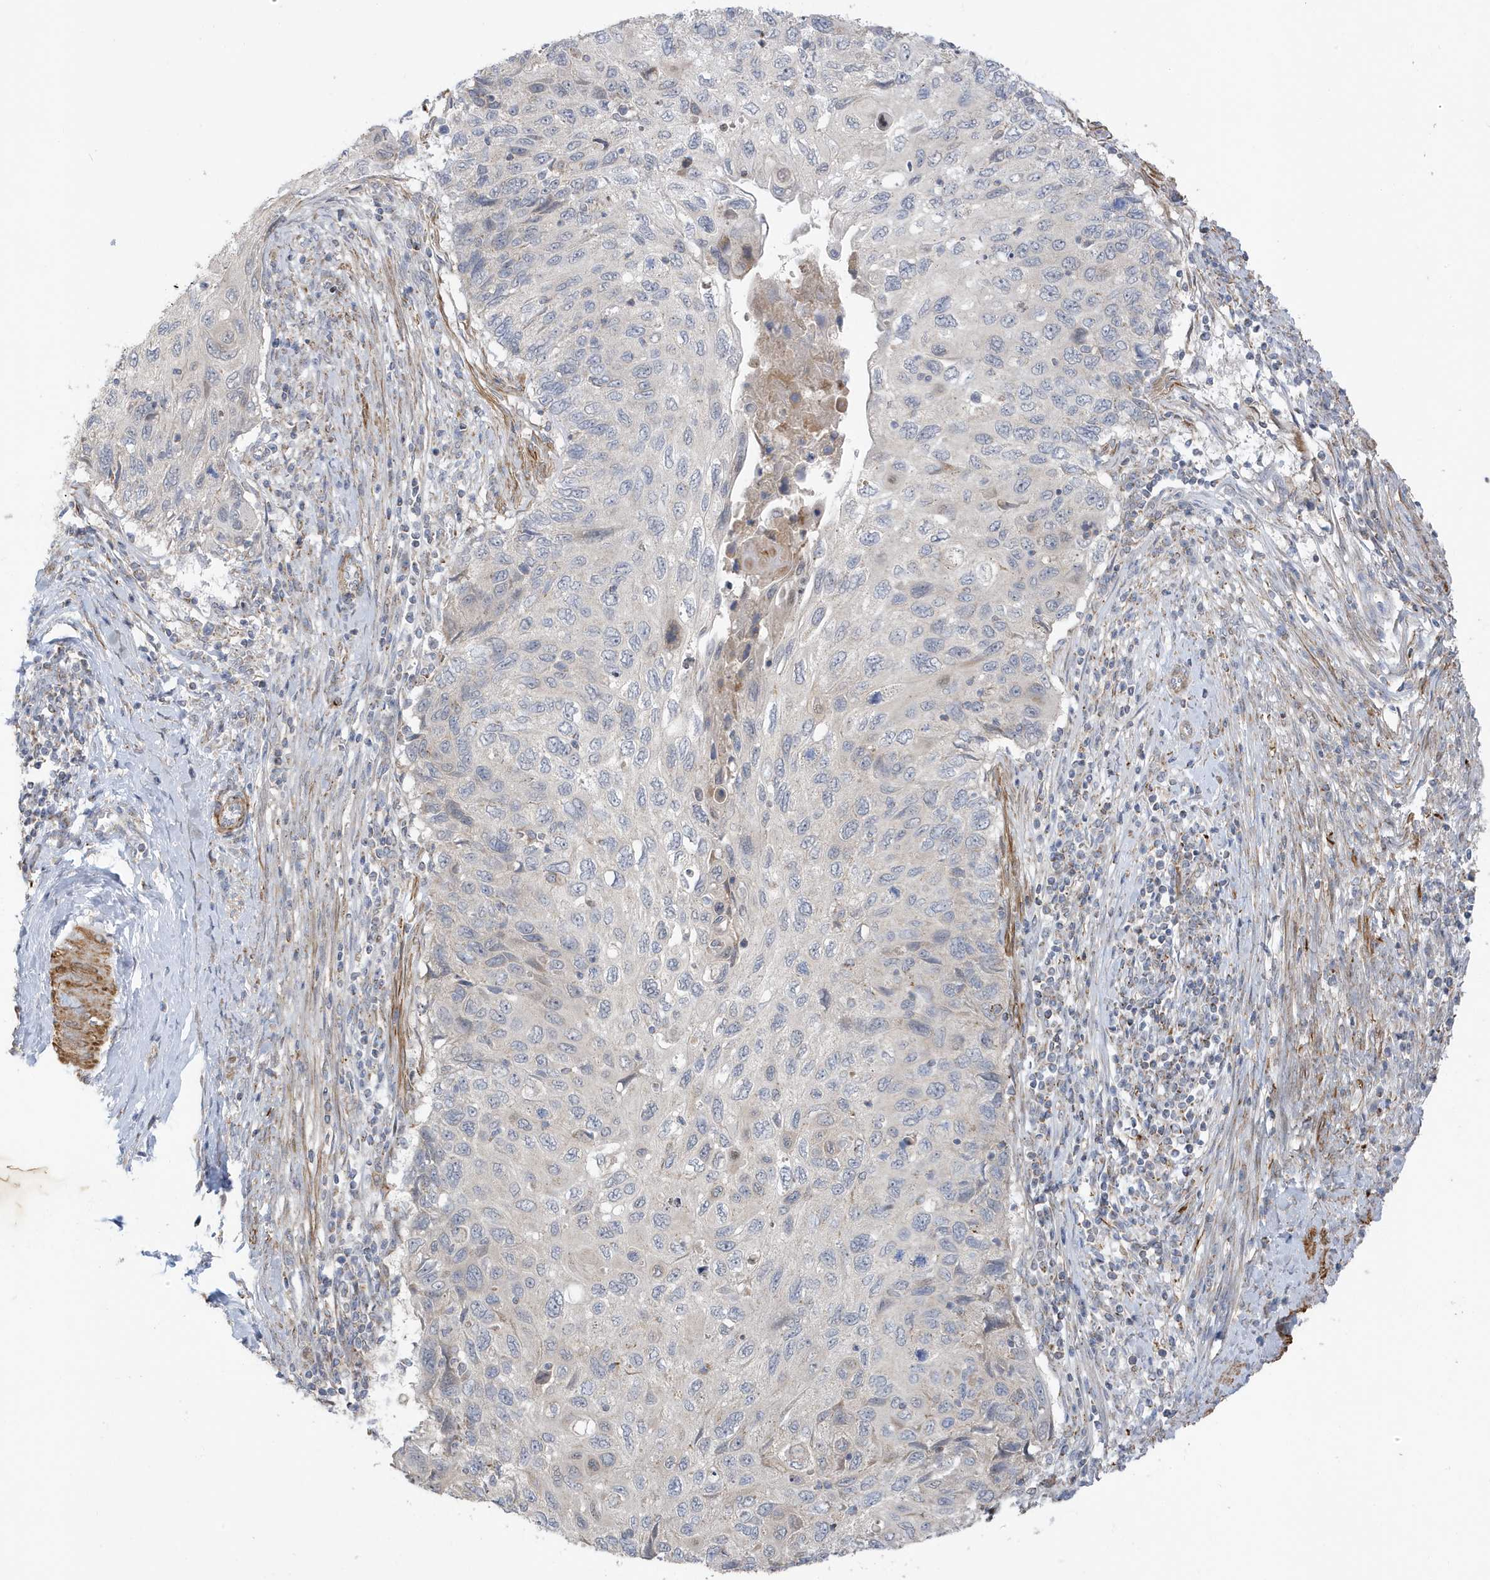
{"staining": {"intensity": "negative", "quantity": "none", "location": "none"}, "tissue": "cervical cancer", "cell_type": "Tumor cells", "image_type": "cancer", "snomed": [{"axis": "morphology", "description": "Squamous cell carcinoma, NOS"}, {"axis": "topography", "description": "Cervix"}], "caption": "Immunohistochemistry of human cervical cancer exhibits no staining in tumor cells.", "gene": "ATP13A5", "patient": {"sex": "female", "age": 70}}